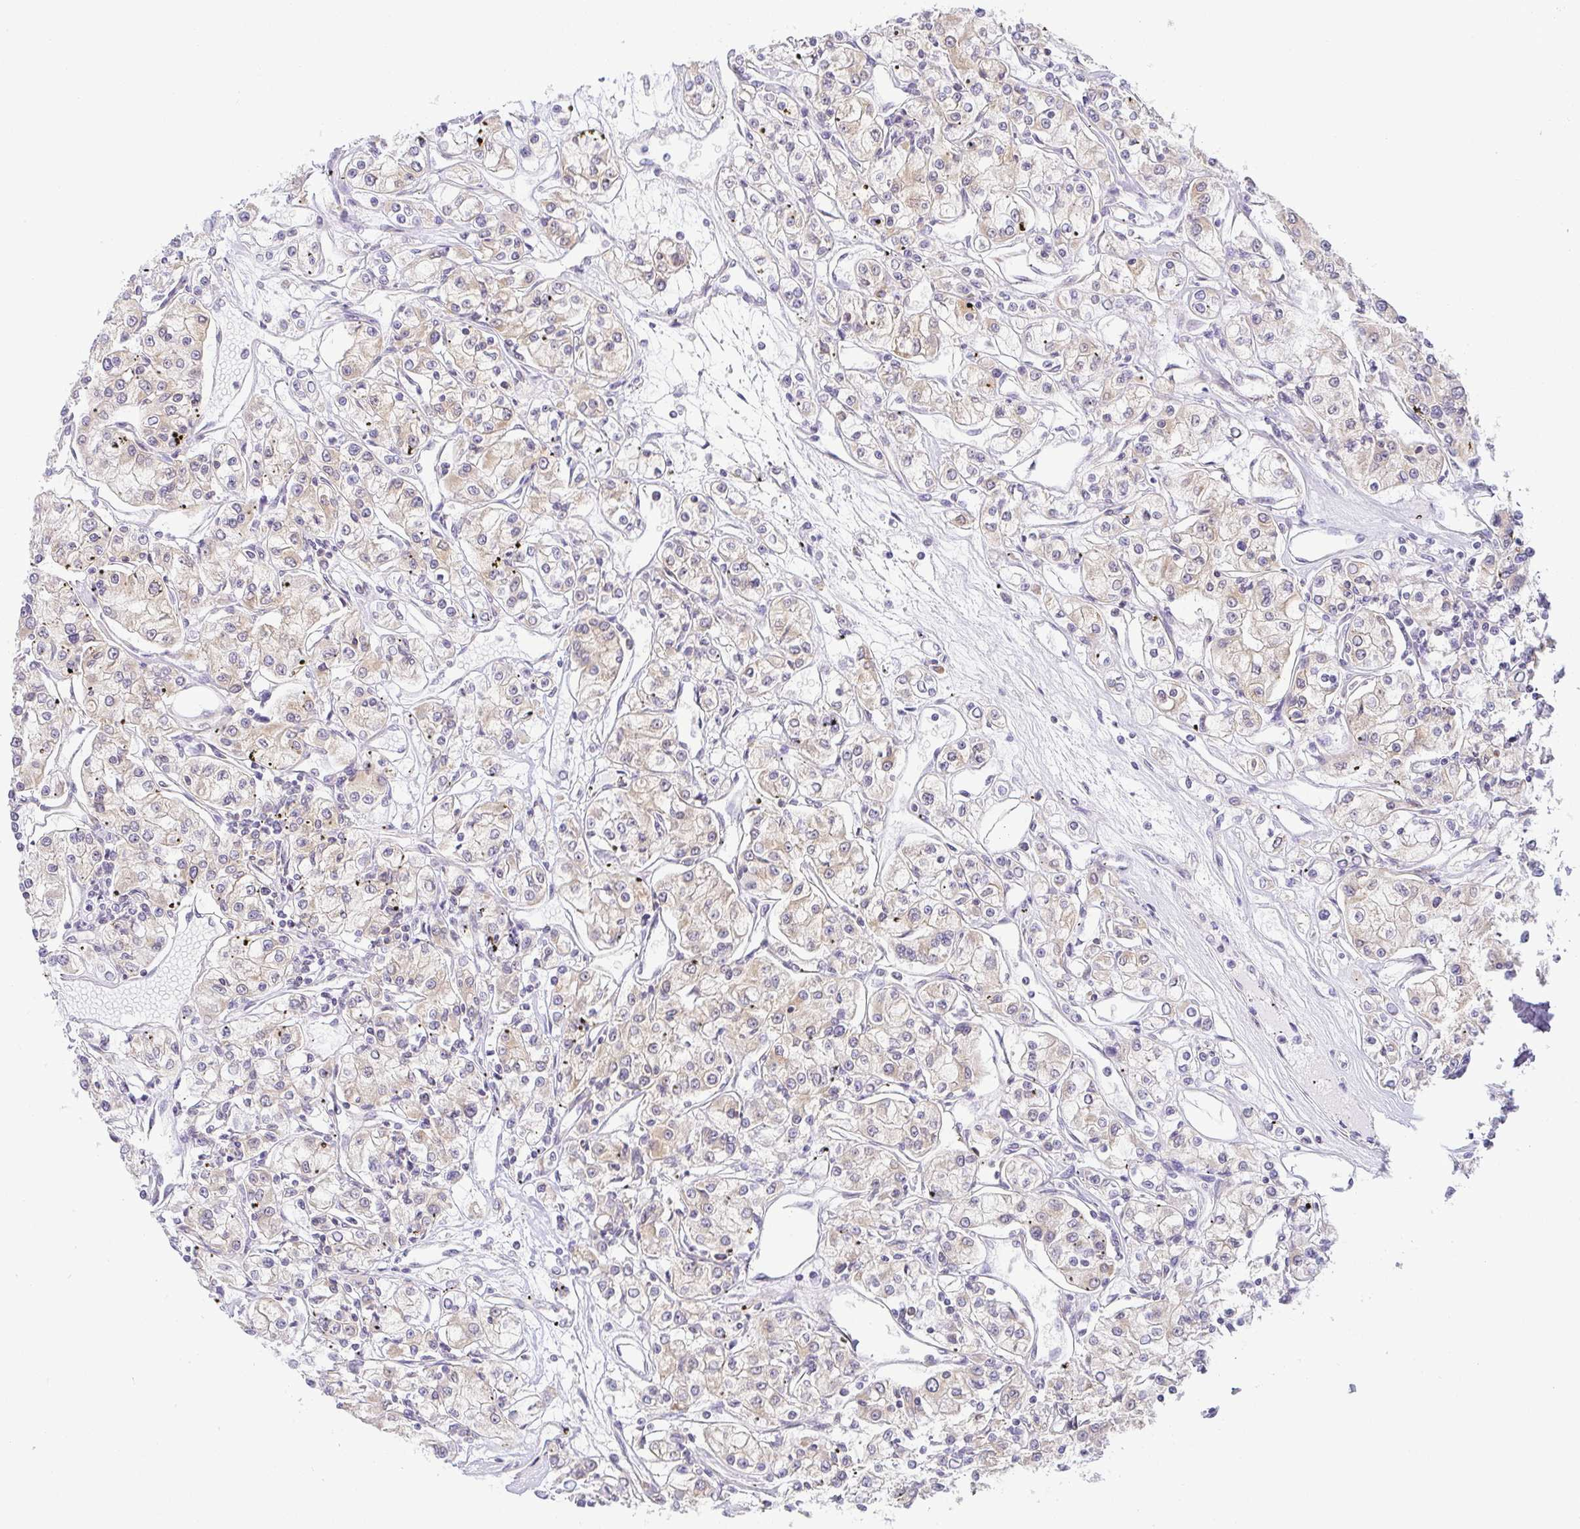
{"staining": {"intensity": "negative", "quantity": "none", "location": "none"}, "tissue": "renal cancer", "cell_type": "Tumor cells", "image_type": "cancer", "snomed": [{"axis": "morphology", "description": "Adenocarcinoma, NOS"}, {"axis": "topography", "description": "Kidney"}], "caption": "DAB immunohistochemical staining of adenocarcinoma (renal) demonstrates no significant expression in tumor cells.", "gene": "DERL2", "patient": {"sex": "female", "age": 59}}